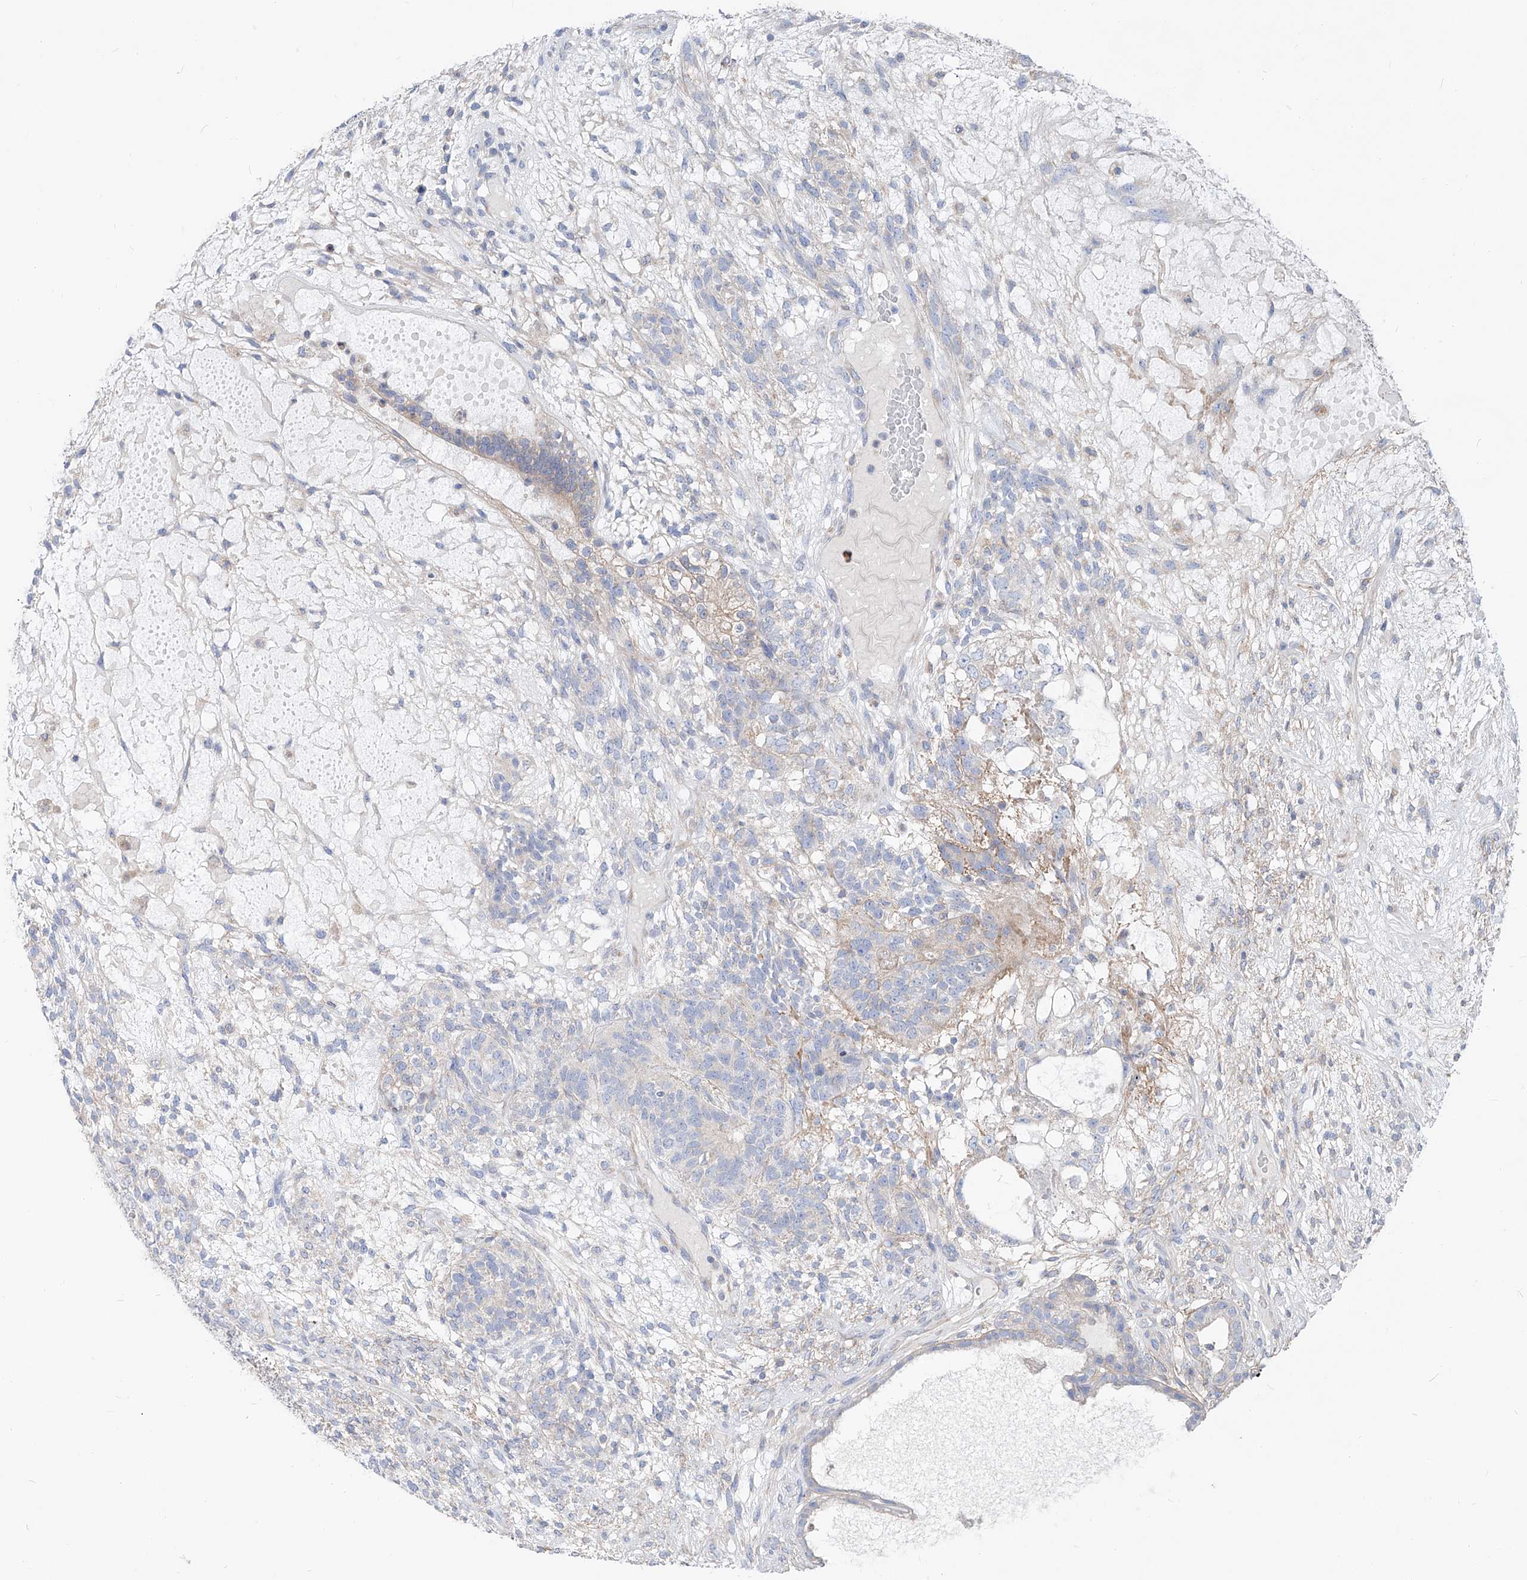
{"staining": {"intensity": "weak", "quantity": "<25%", "location": "cytoplasmic/membranous"}, "tissue": "testis cancer", "cell_type": "Tumor cells", "image_type": "cancer", "snomed": [{"axis": "morphology", "description": "Seminoma, NOS"}, {"axis": "morphology", "description": "Carcinoma, Embryonal, NOS"}, {"axis": "topography", "description": "Testis"}], "caption": "An image of testis cancer (seminoma) stained for a protein displays no brown staining in tumor cells. (Brightfield microscopy of DAB IHC at high magnification).", "gene": "UFL1", "patient": {"sex": "male", "age": 28}}